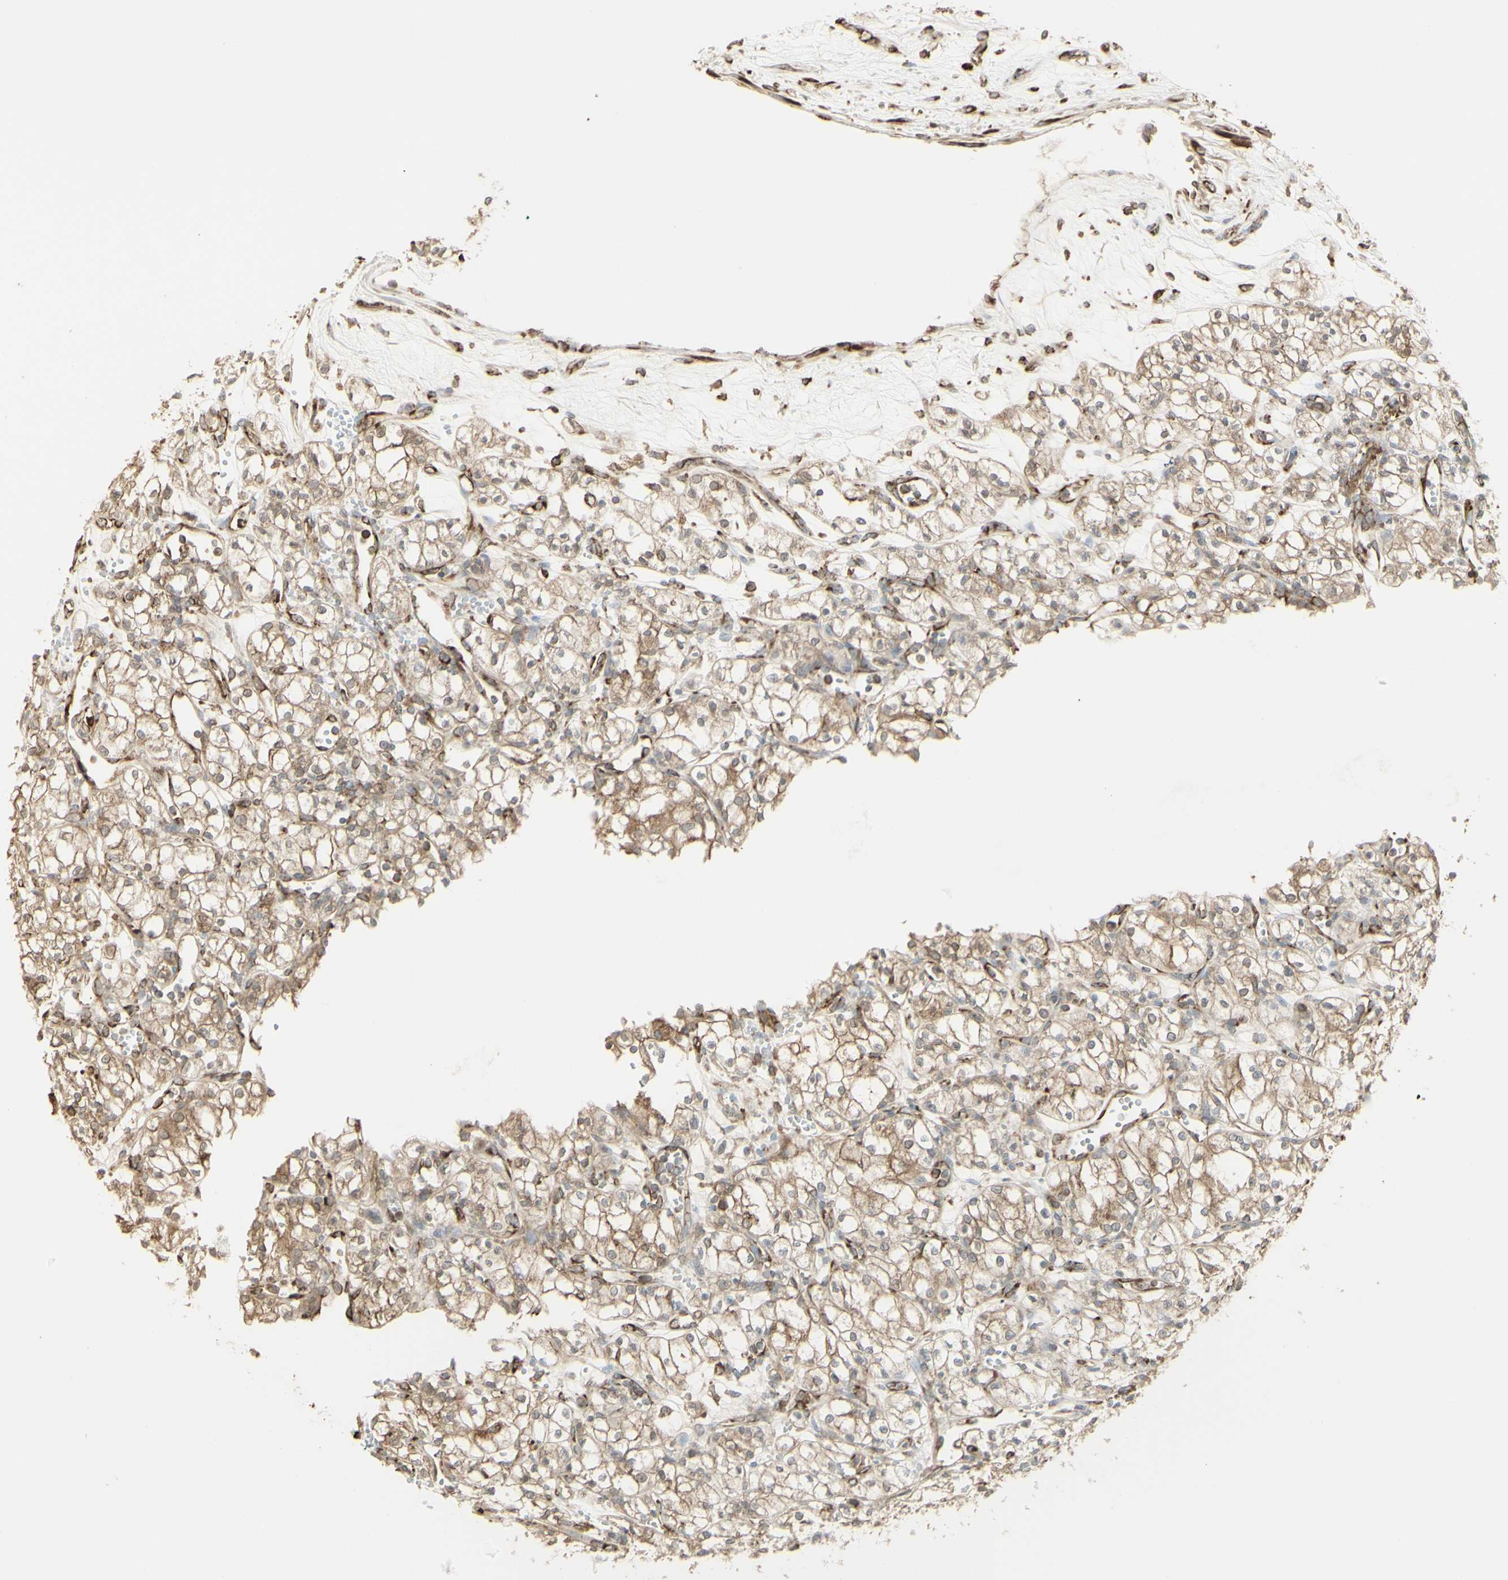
{"staining": {"intensity": "weak", "quantity": ">75%", "location": "cytoplasmic/membranous"}, "tissue": "renal cancer", "cell_type": "Tumor cells", "image_type": "cancer", "snomed": [{"axis": "morphology", "description": "Normal tissue, NOS"}, {"axis": "morphology", "description": "Adenocarcinoma, NOS"}, {"axis": "topography", "description": "Kidney"}], "caption": "Approximately >75% of tumor cells in renal adenocarcinoma demonstrate weak cytoplasmic/membranous protein staining as visualized by brown immunohistochemical staining.", "gene": "EEF1B2", "patient": {"sex": "male", "age": 59}}